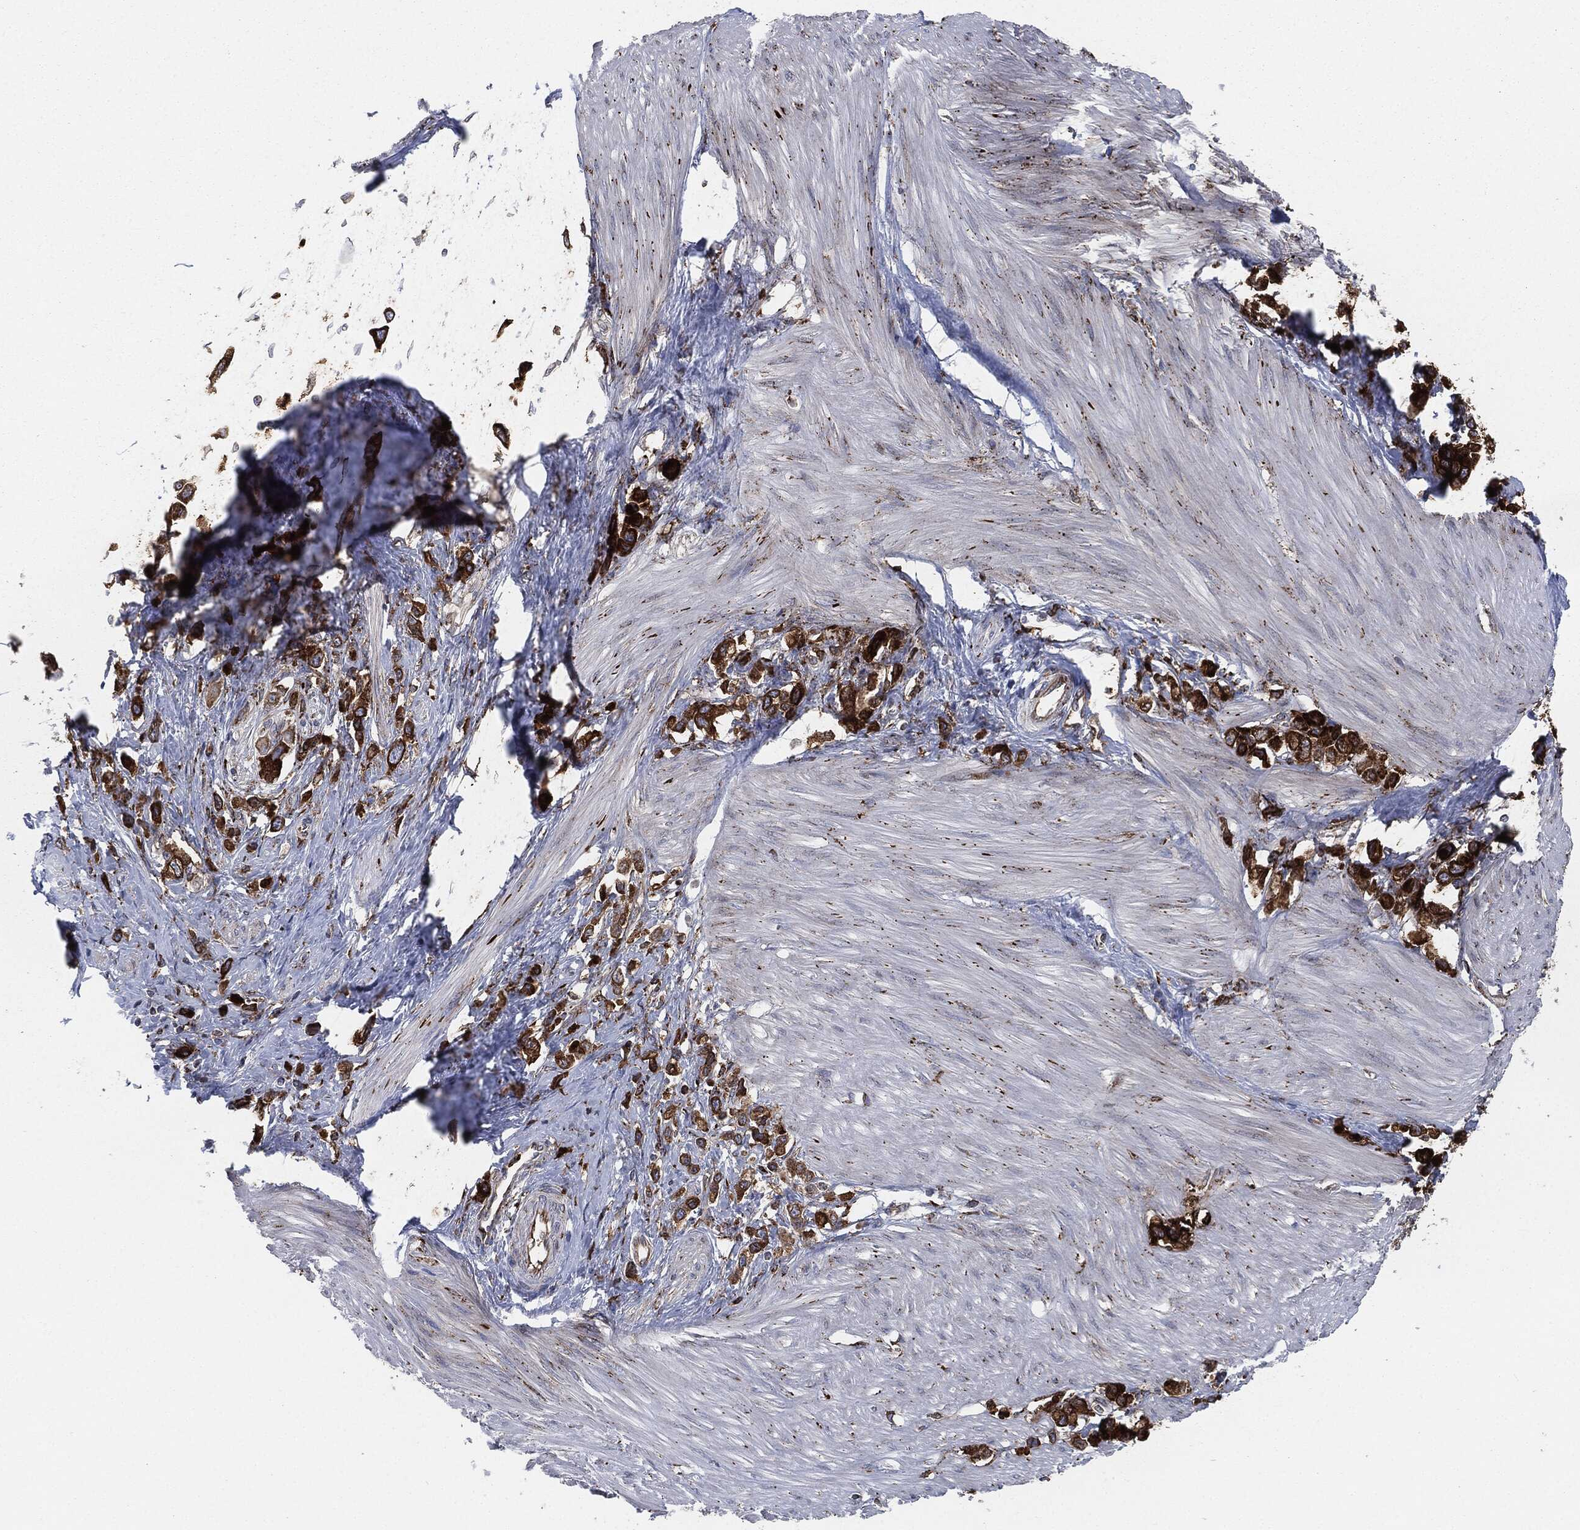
{"staining": {"intensity": "strong", "quantity": ">75%", "location": "cytoplasmic/membranous"}, "tissue": "stomach cancer", "cell_type": "Tumor cells", "image_type": "cancer", "snomed": [{"axis": "morphology", "description": "Normal tissue, NOS"}, {"axis": "morphology", "description": "Adenocarcinoma, NOS"}, {"axis": "morphology", "description": "Adenocarcinoma, High grade"}, {"axis": "topography", "description": "Stomach, upper"}, {"axis": "topography", "description": "Stomach"}], "caption": "A brown stain shows strong cytoplasmic/membranous positivity of a protein in stomach adenocarcinoma tumor cells. (DAB (3,3'-diaminobenzidine) IHC with brightfield microscopy, high magnification).", "gene": "CALR", "patient": {"sex": "female", "age": 65}}